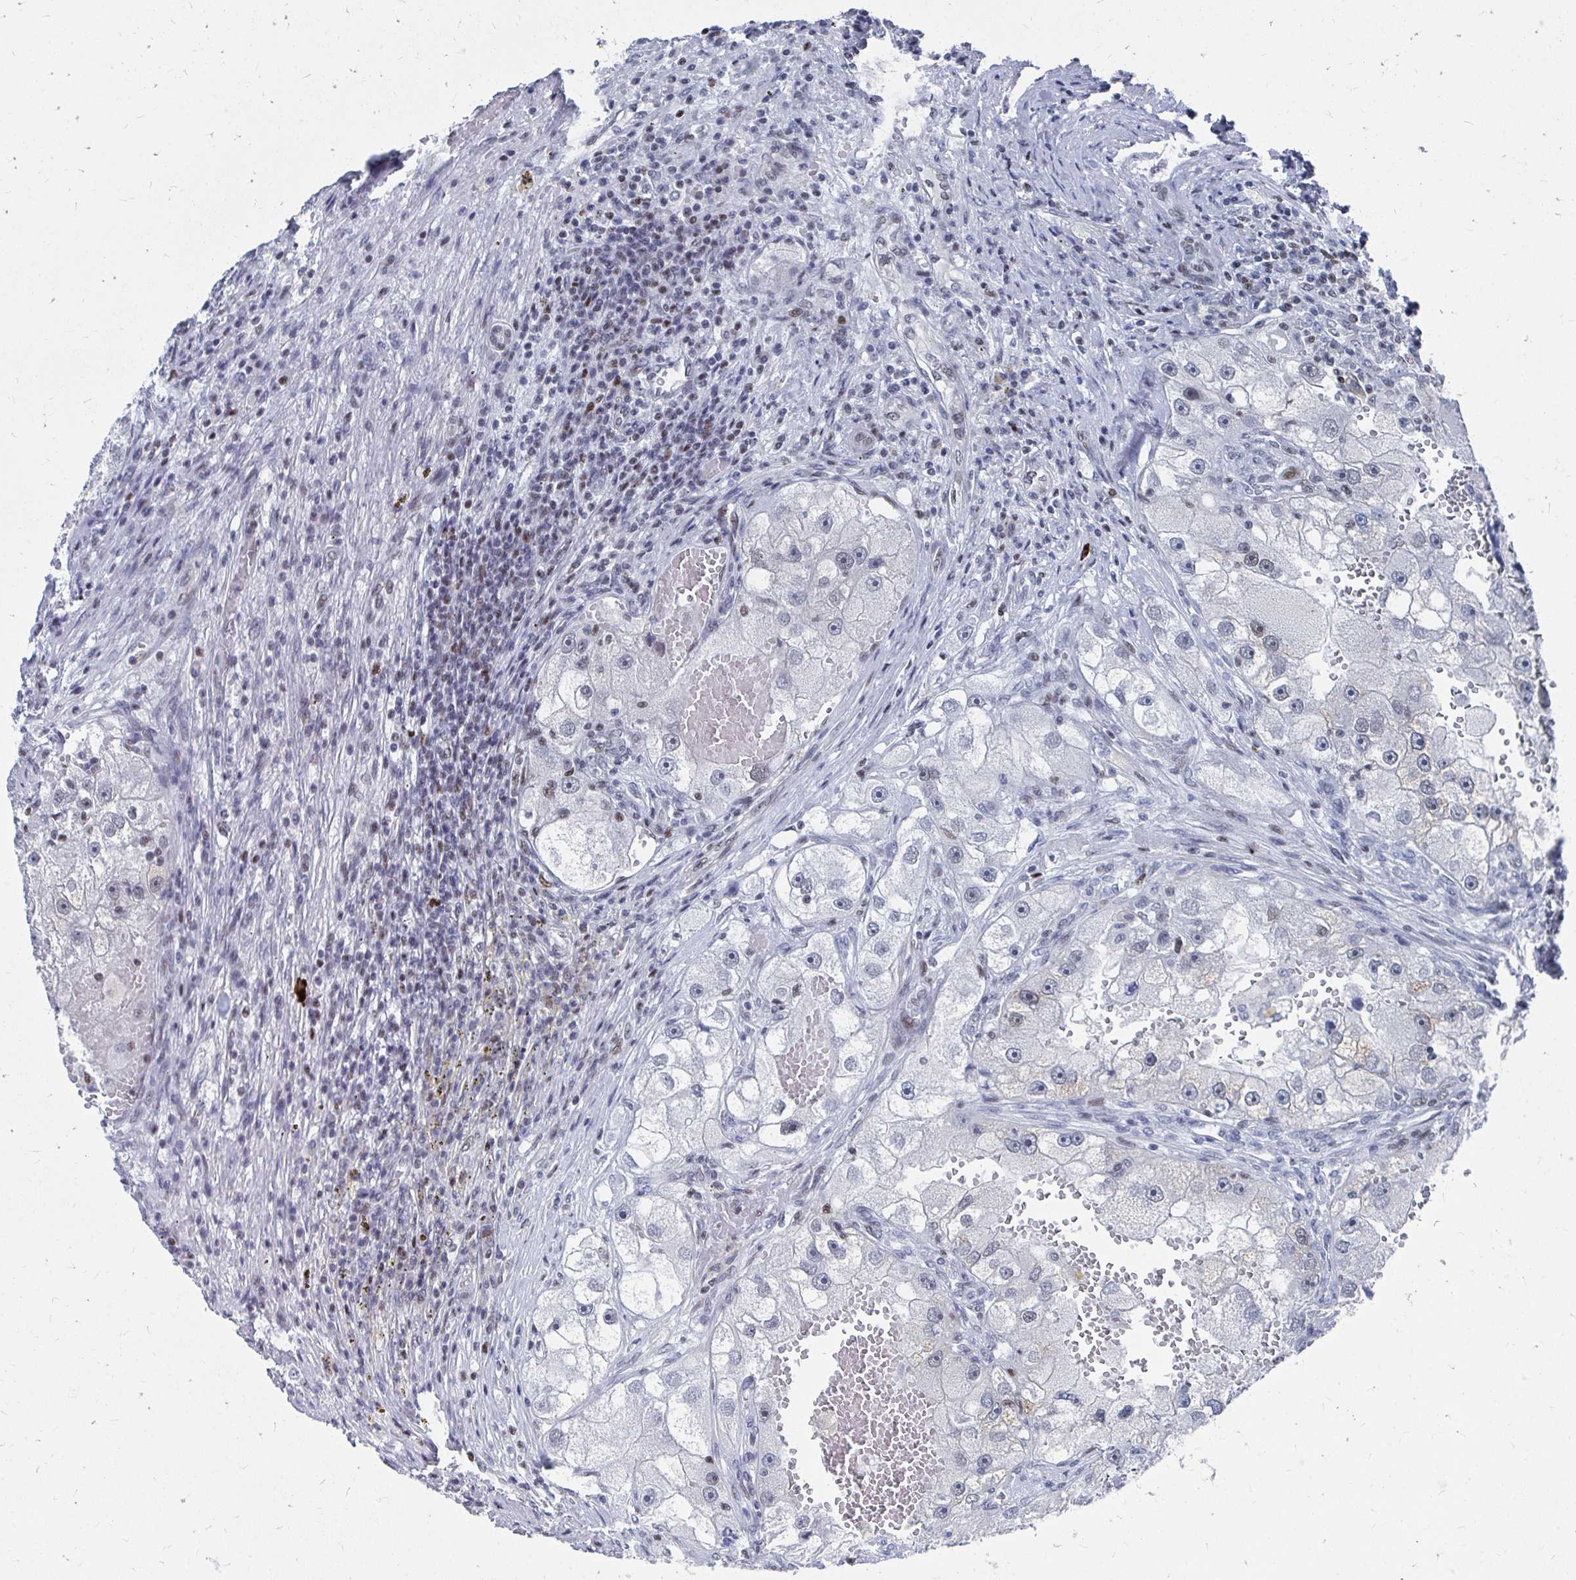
{"staining": {"intensity": "weak", "quantity": "<25%", "location": "nuclear"}, "tissue": "renal cancer", "cell_type": "Tumor cells", "image_type": "cancer", "snomed": [{"axis": "morphology", "description": "Adenocarcinoma, NOS"}, {"axis": "topography", "description": "Kidney"}], "caption": "Micrograph shows no protein staining in tumor cells of adenocarcinoma (renal) tissue.", "gene": "CDIN1", "patient": {"sex": "male", "age": 63}}